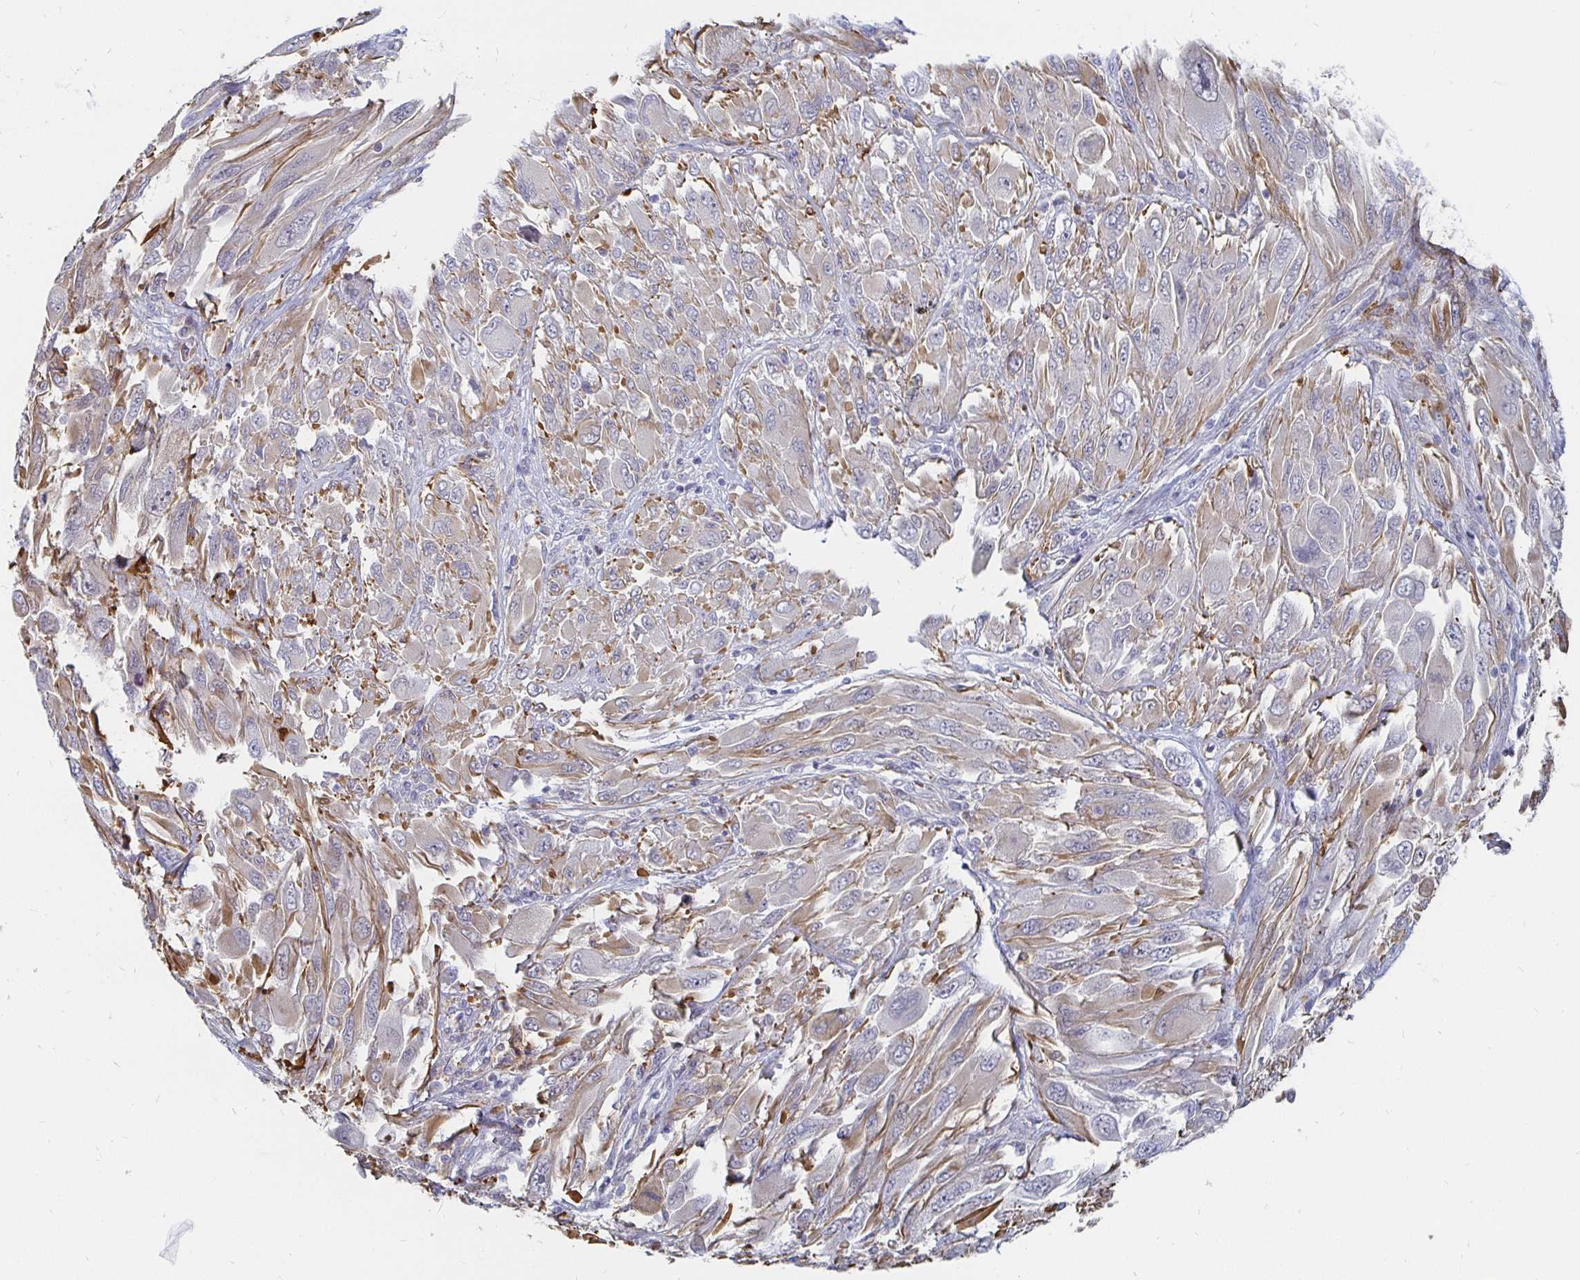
{"staining": {"intensity": "weak", "quantity": "25%-75%", "location": "cytoplasmic/membranous"}, "tissue": "melanoma", "cell_type": "Tumor cells", "image_type": "cancer", "snomed": [{"axis": "morphology", "description": "Malignant melanoma, NOS"}, {"axis": "topography", "description": "Skin"}], "caption": "Melanoma stained with IHC shows weak cytoplasmic/membranous expression in about 25%-75% of tumor cells.", "gene": "CCDC85A", "patient": {"sex": "female", "age": 91}}